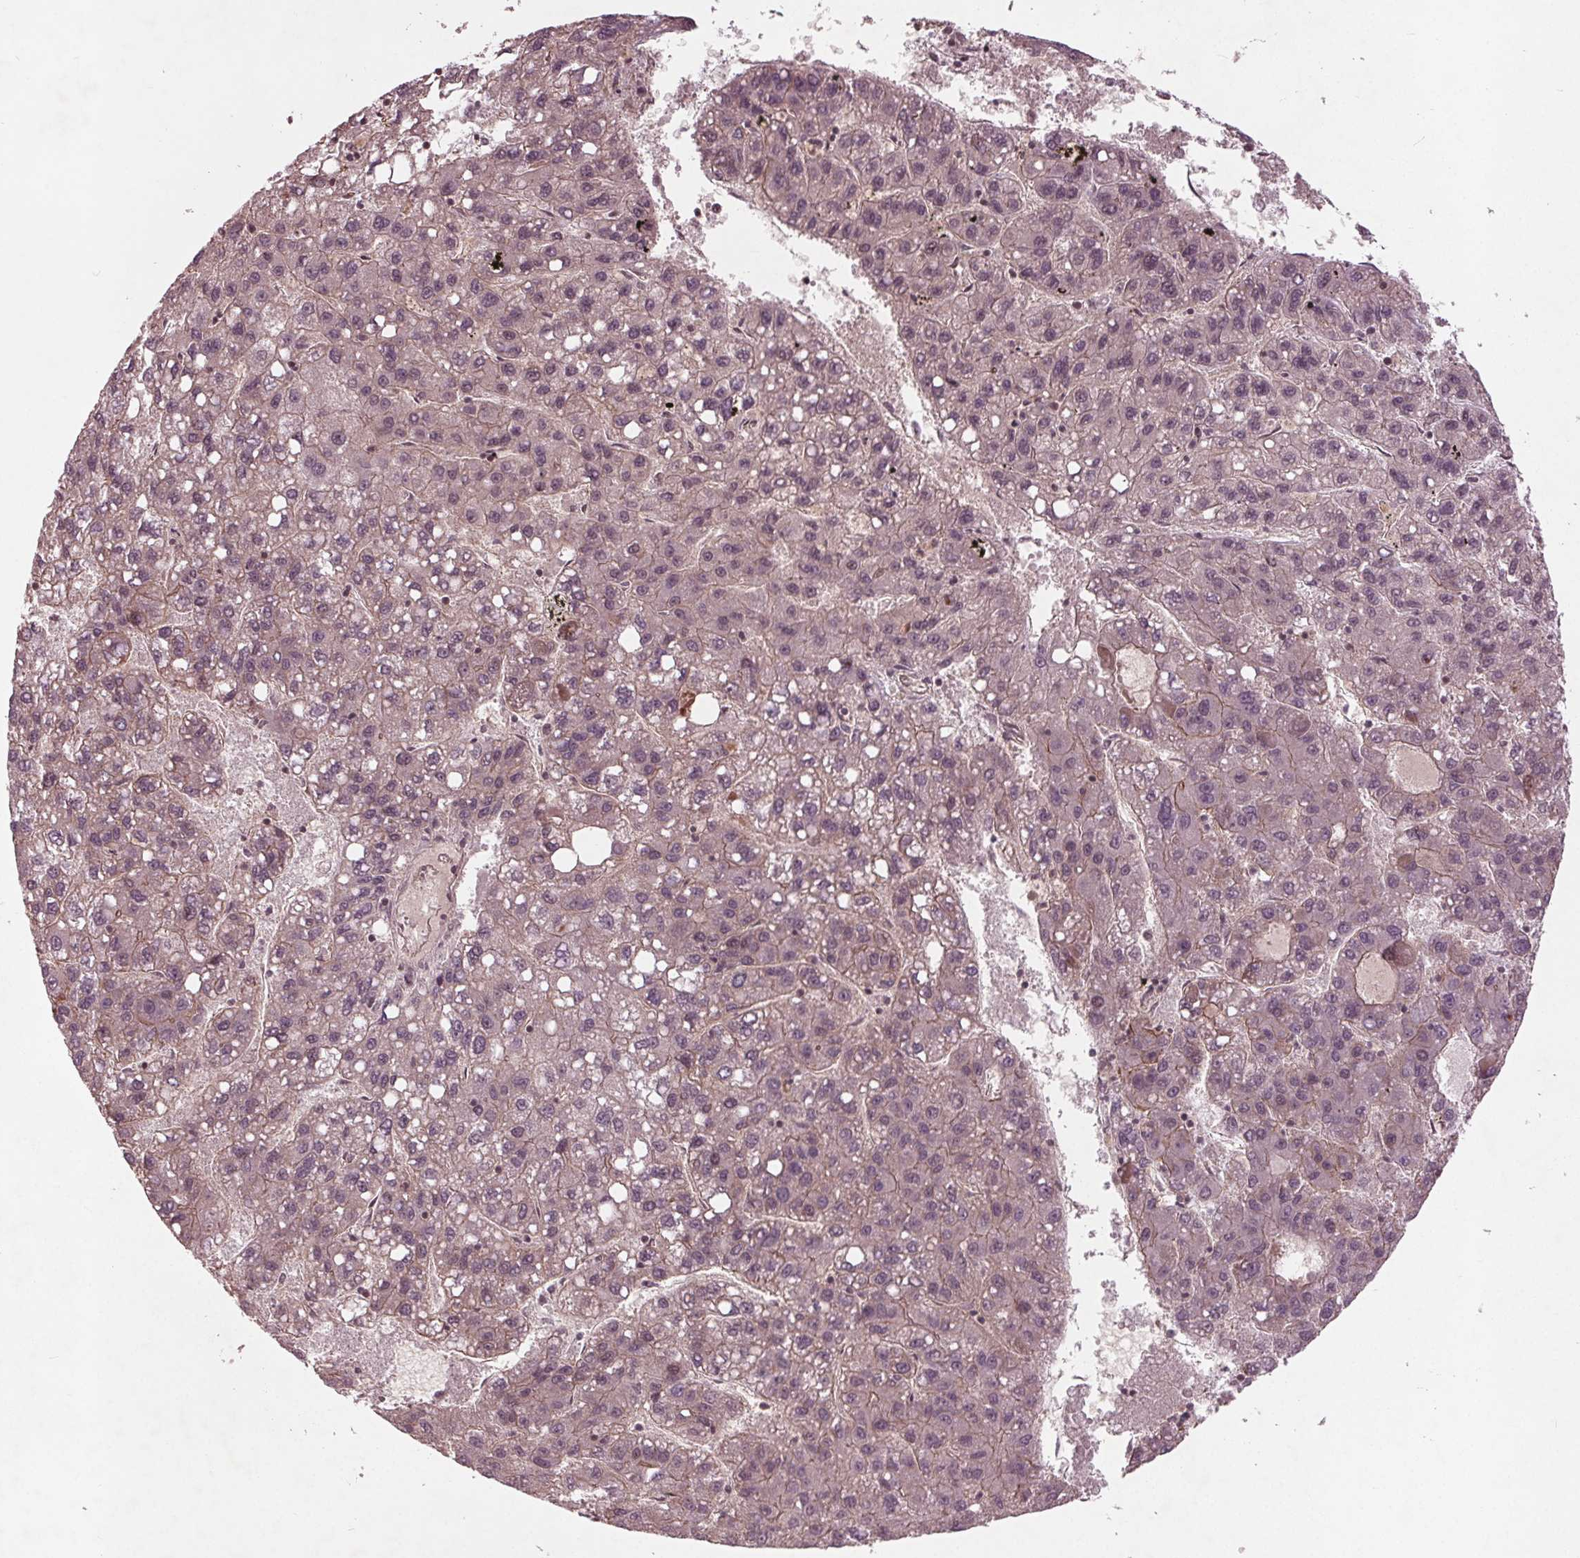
{"staining": {"intensity": "moderate", "quantity": "<25%", "location": "cytoplasmic/membranous"}, "tissue": "liver cancer", "cell_type": "Tumor cells", "image_type": "cancer", "snomed": [{"axis": "morphology", "description": "Carcinoma, Hepatocellular, NOS"}, {"axis": "topography", "description": "Liver"}], "caption": "A histopathology image of liver hepatocellular carcinoma stained for a protein displays moderate cytoplasmic/membranous brown staining in tumor cells.", "gene": "BTBD1", "patient": {"sex": "female", "age": 82}}